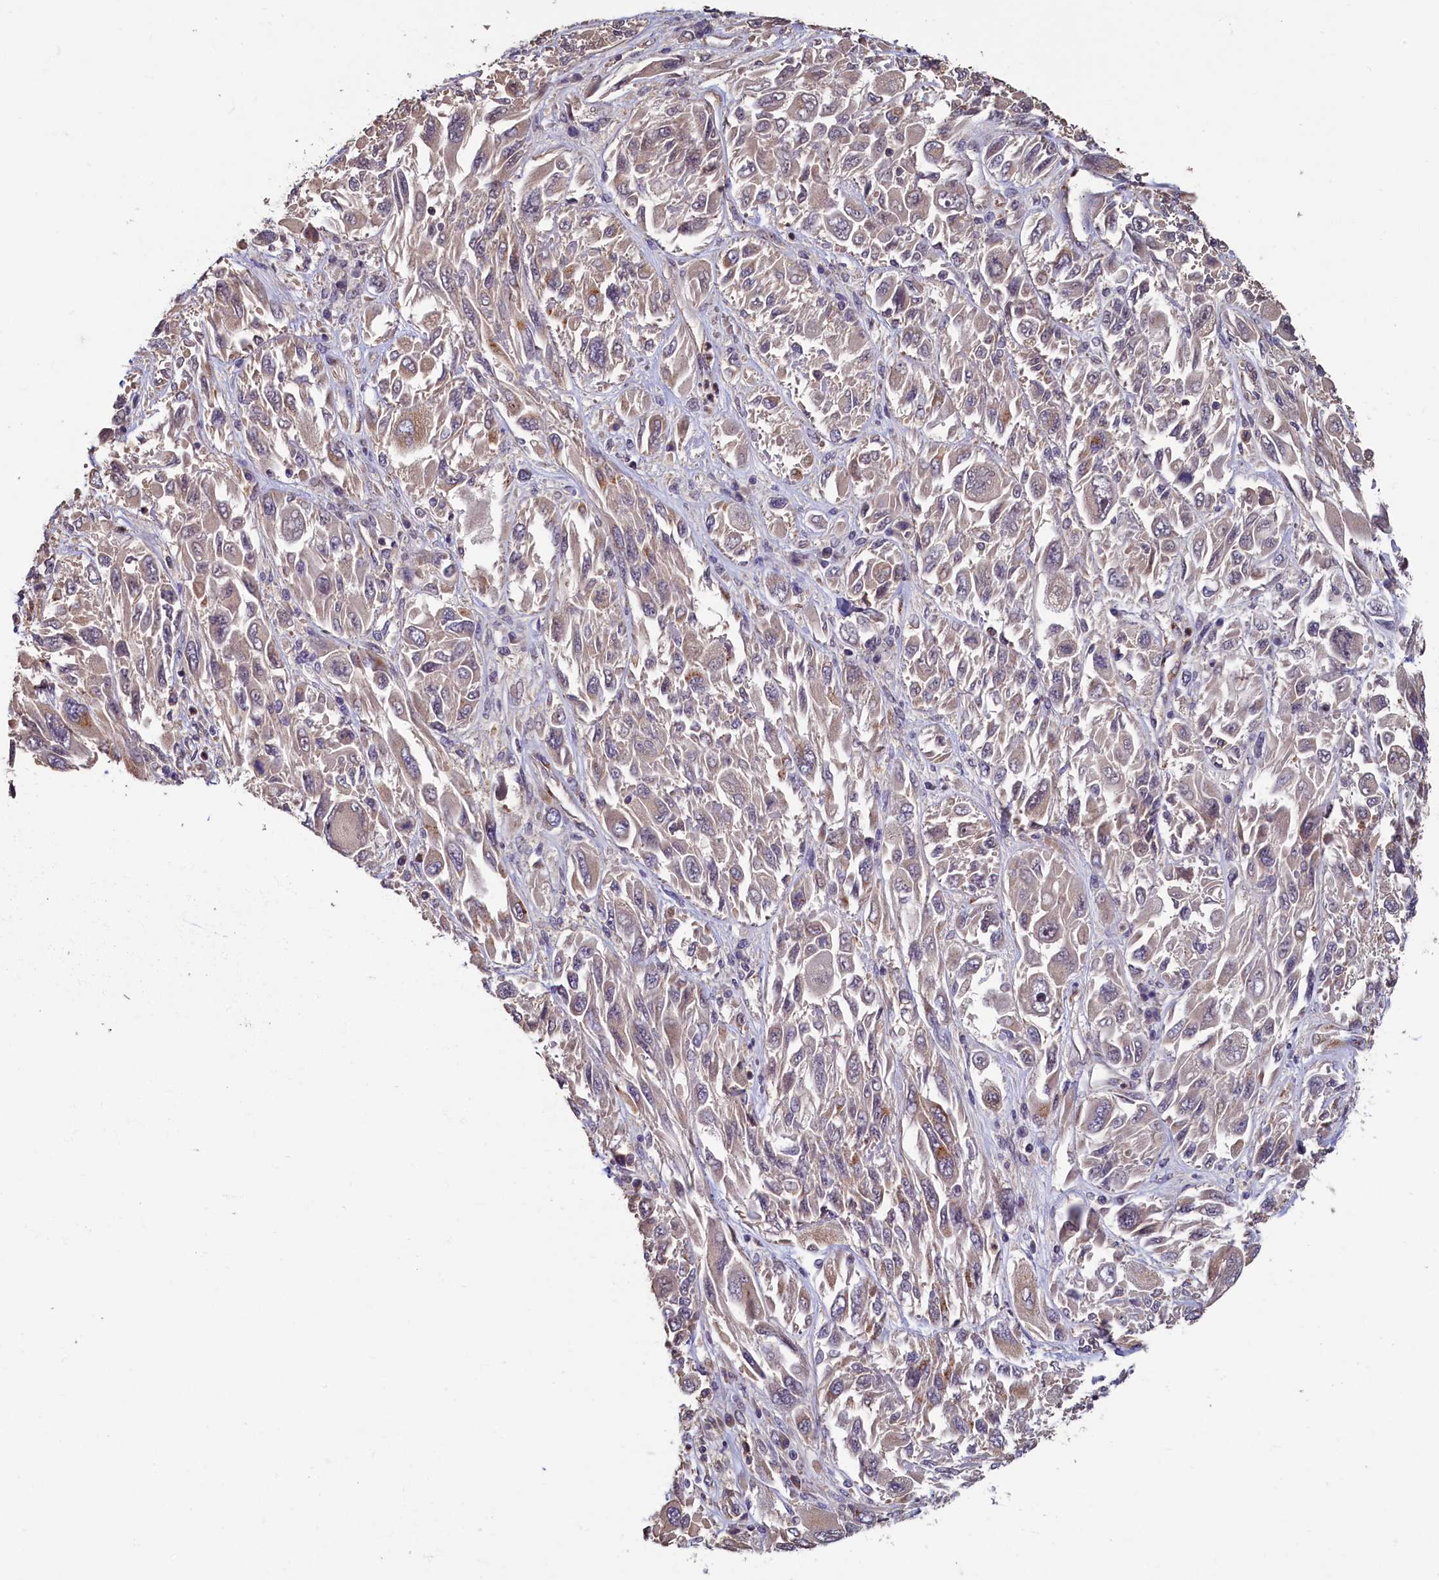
{"staining": {"intensity": "strong", "quantity": "<25%", "location": "cytoplasmic/membranous"}, "tissue": "melanoma", "cell_type": "Tumor cells", "image_type": "cancer", "snomed": [{"axis": "morphology", "description": "Malignant melanoma, NOS"}, {"axis": "topography", "description": "Skin"}], "caption": "A brown stain highlights strong cytoplasmic/membranous positivity of a protein in malignant melanoma tumor cells.", "gene": "TMEM181", "patient": {"sex": "female", "age": 91}}